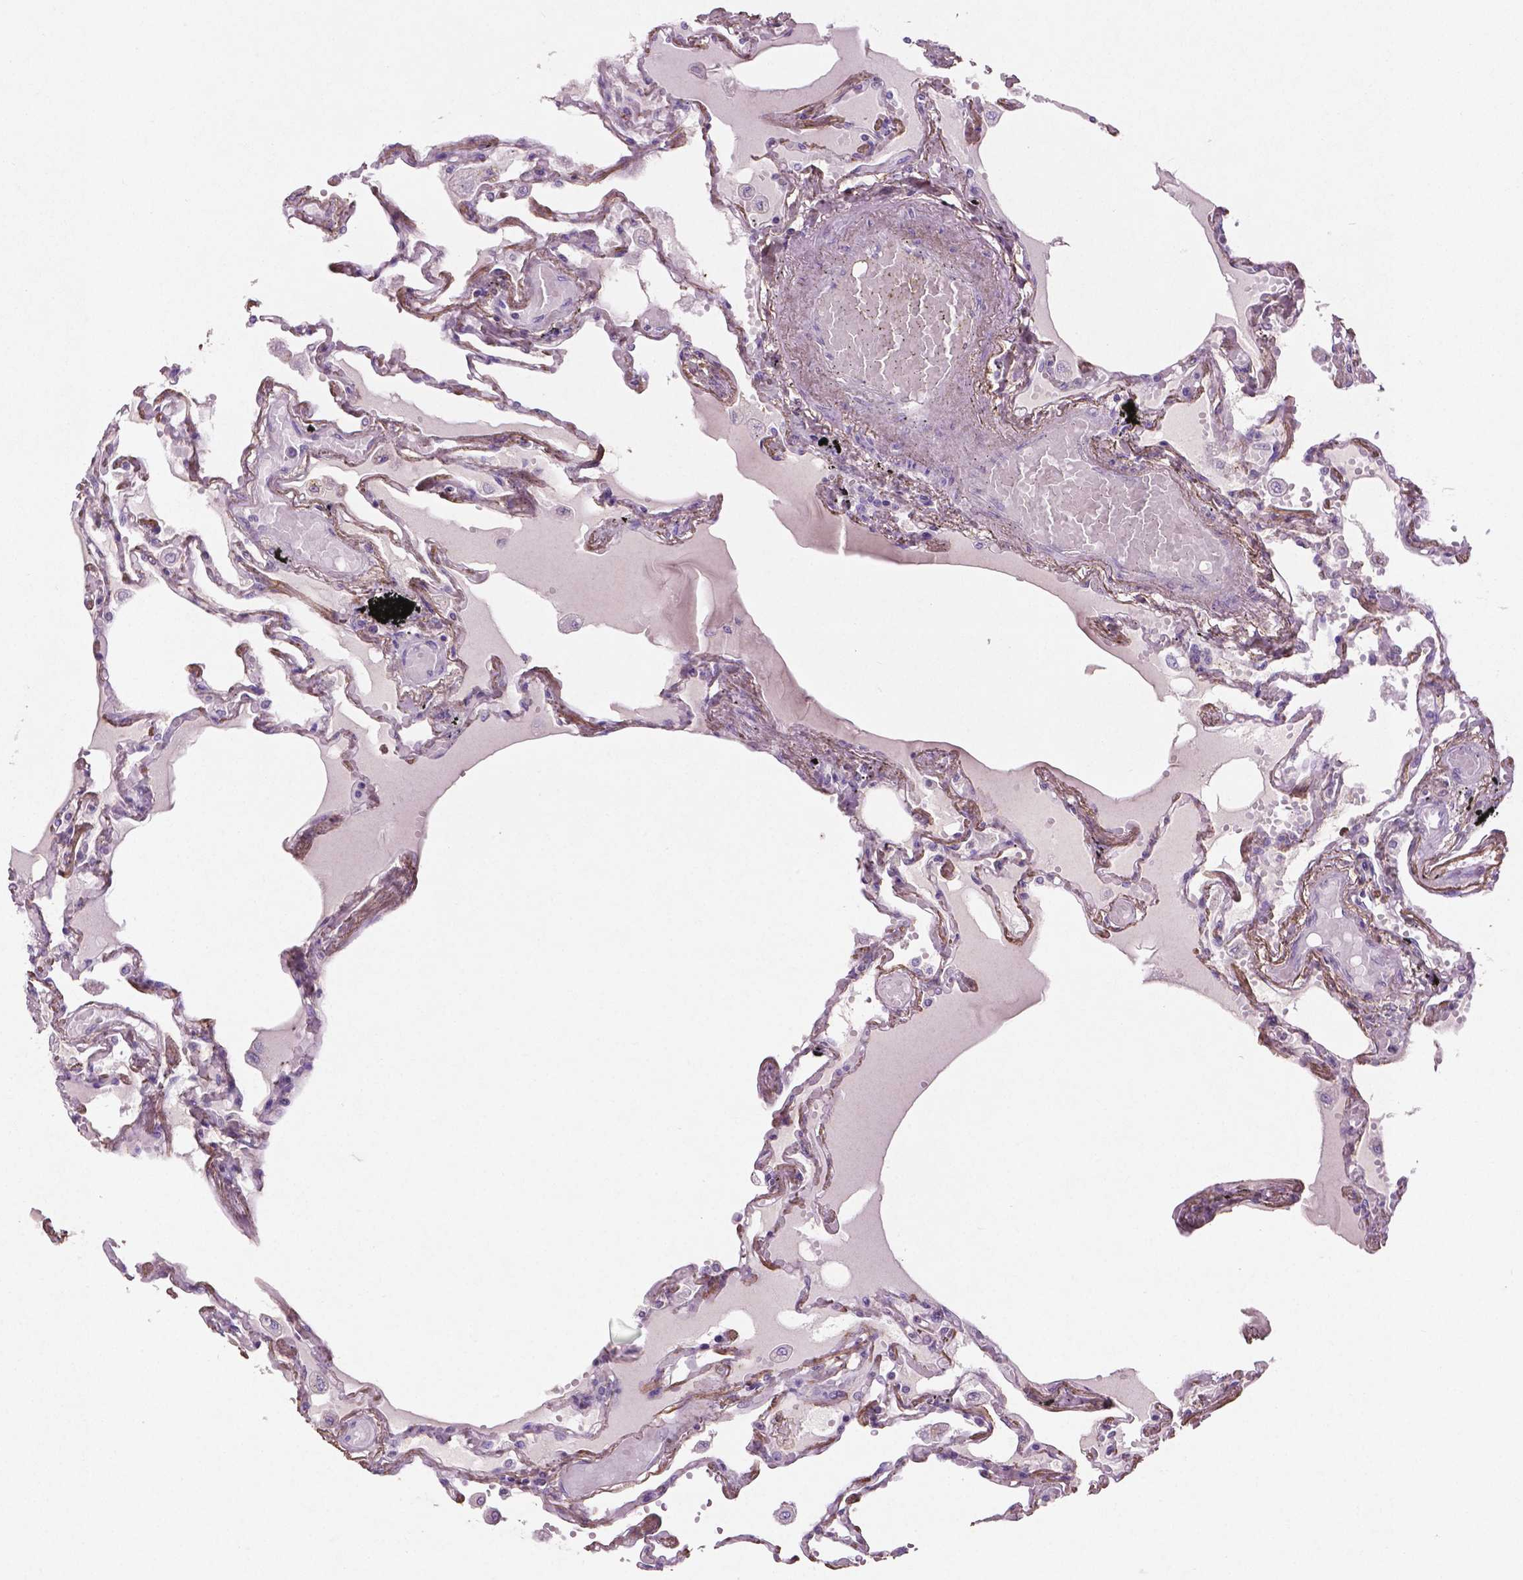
{"staining": {"intensity": "negative", "quantity": "none", "location": "none"}, "tissue": "lung", "cell_type": "Alveolar cells", "image_type": "normal", "snomed": [{"axis": "morphology", "description": "Normal tissue, NOS"}, {"axis": "morphology", "description": "Adenocarcinoma, NOS"}, {"axis": "topography", "description": "Cartilage tissue"}, {"axis": "topography", "description": "Lung"}], "caption": "A histopathology image of lung stained for a protein reveals no brown staining in alveolar cells. Nuclei are stained in blue.", "gene": "DLG2", "patient": {"sex": "female", "age": 67}}